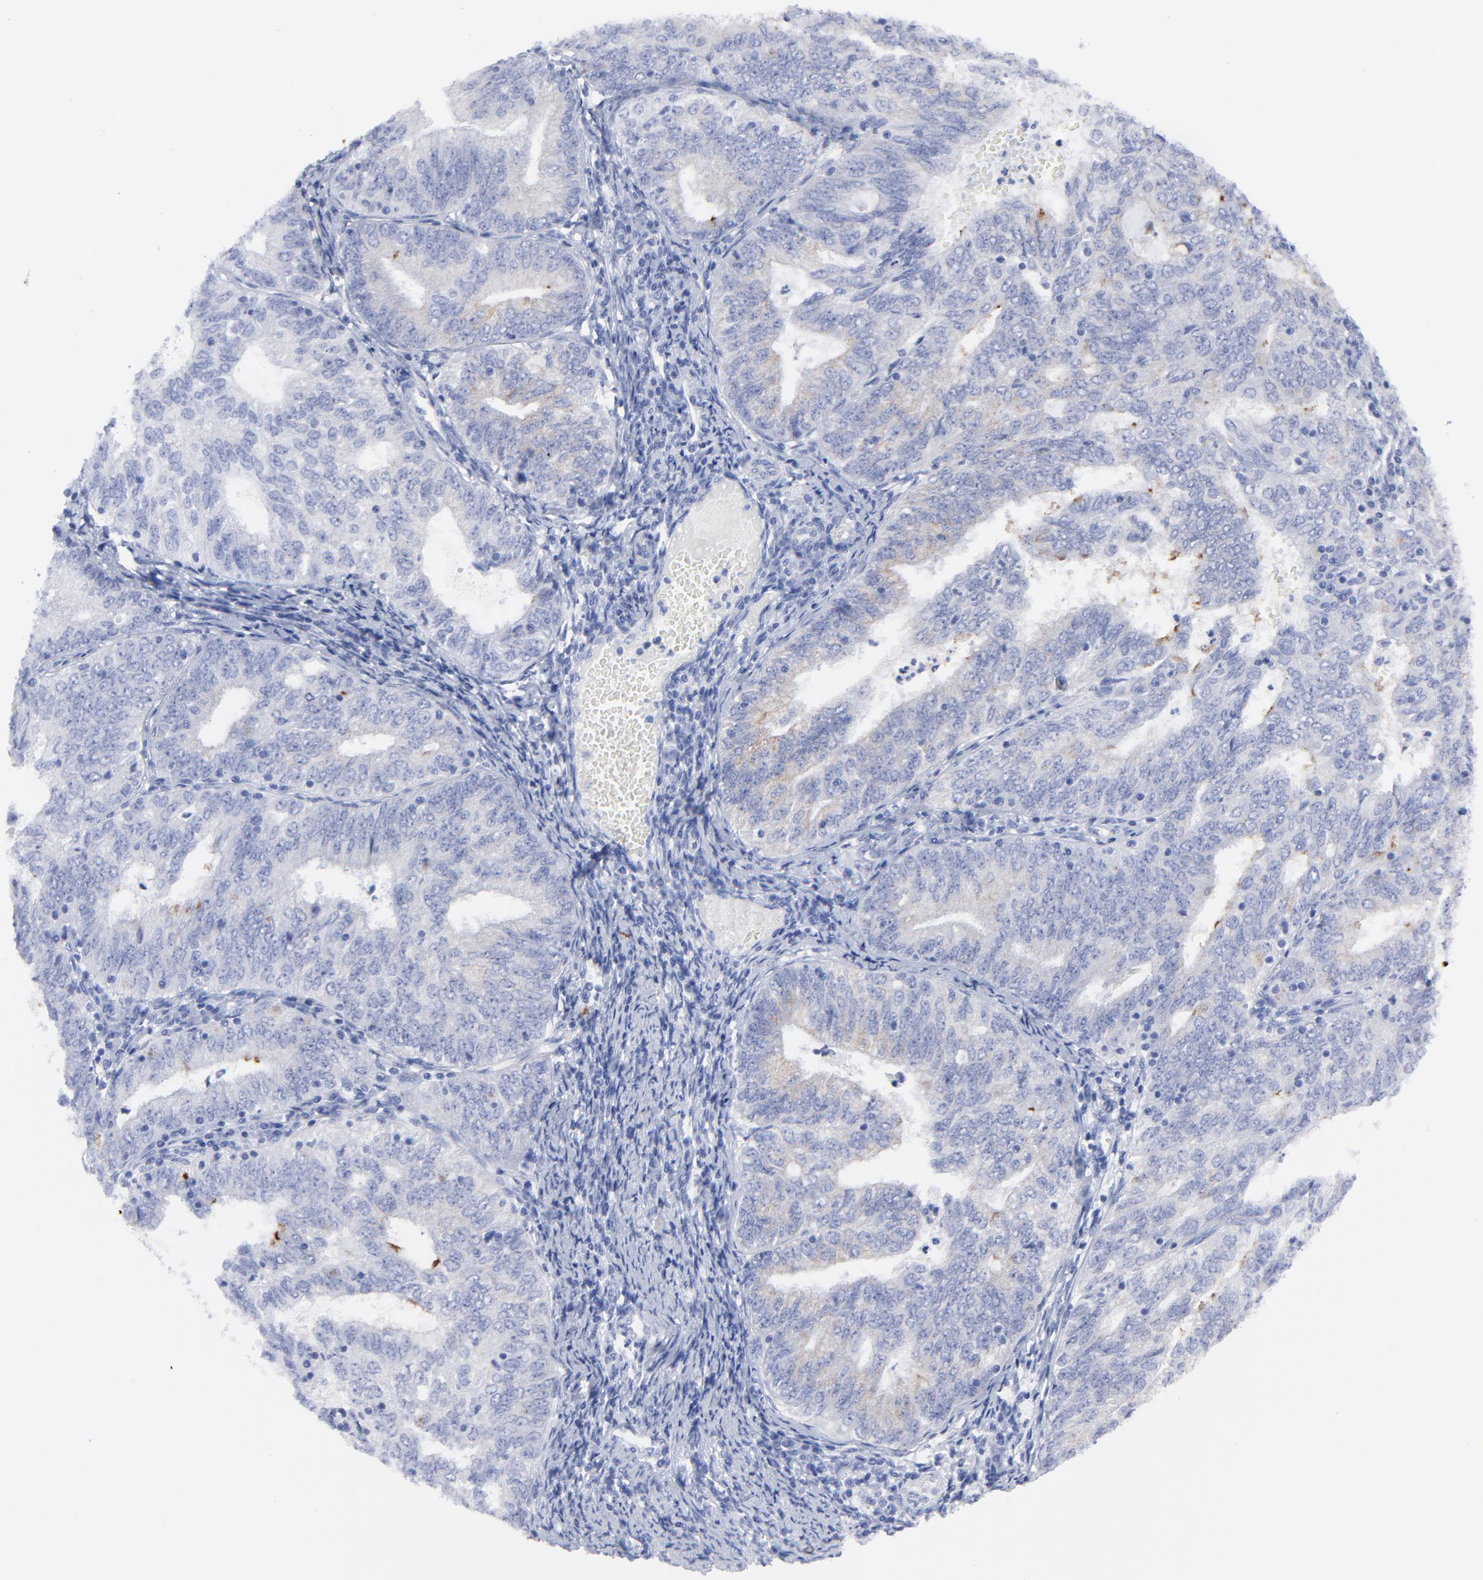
{"staining": {"intensity": "strong", "quantity": "<25%", "location": "cytoplasmic/membranous"}, "tissue": "endometrial cancer", "cell_type": "Tumor cells", "image_type": "cancer", "snomed": [{"axis": "morphology", "description": "Adenocarcinoma, NOS"}, {"axis": "topography", "description": "Endometrium"}], "caption": "Endometrial cancer (adenocarcinoma) stained for a protein (brown) reveals strong cytoplasmic/membranous positive expression in about <25% of tumor cells.", "gene": "CNTN3", "patient": {"sex": "female", "age": 69}}